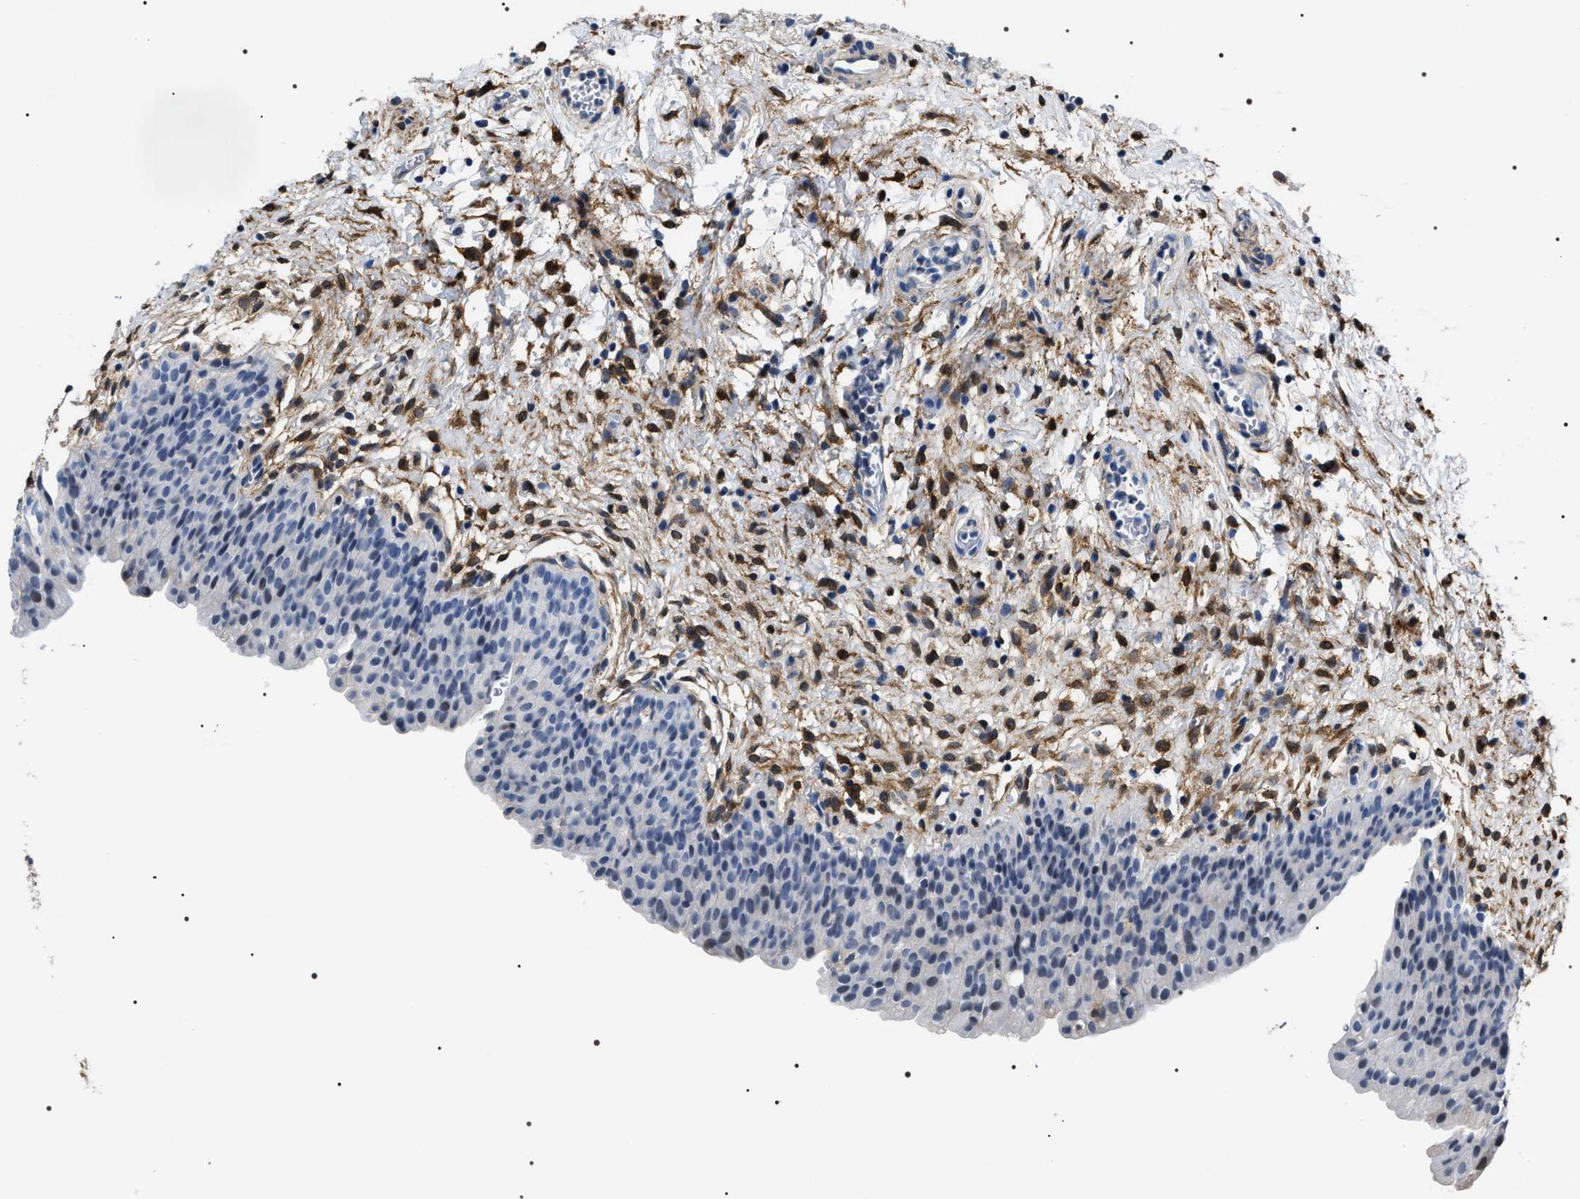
{"staining": {"intensity": "negative", "quantity": "none", "location": "none"}, "tissue": "urinary bladder", "cell_type": "Urothelial cells", "image_type": "normal", "snomed": [{"axis": "morphology", "description": "Normal tissue, NOS"}, {"axis": "topography", "description": "Urinary bladder"}], "caption": "Benign urinary bladder was stained to show a protein in brown. There is no significant positivity in urothelial cells. (DAB (3,3'-diaminobenzidine) immunohistochemistry (IHC) with hematoxylin counter stain).", "gene": "BAG2", "patient": {"sex": "male", "age": 37}}